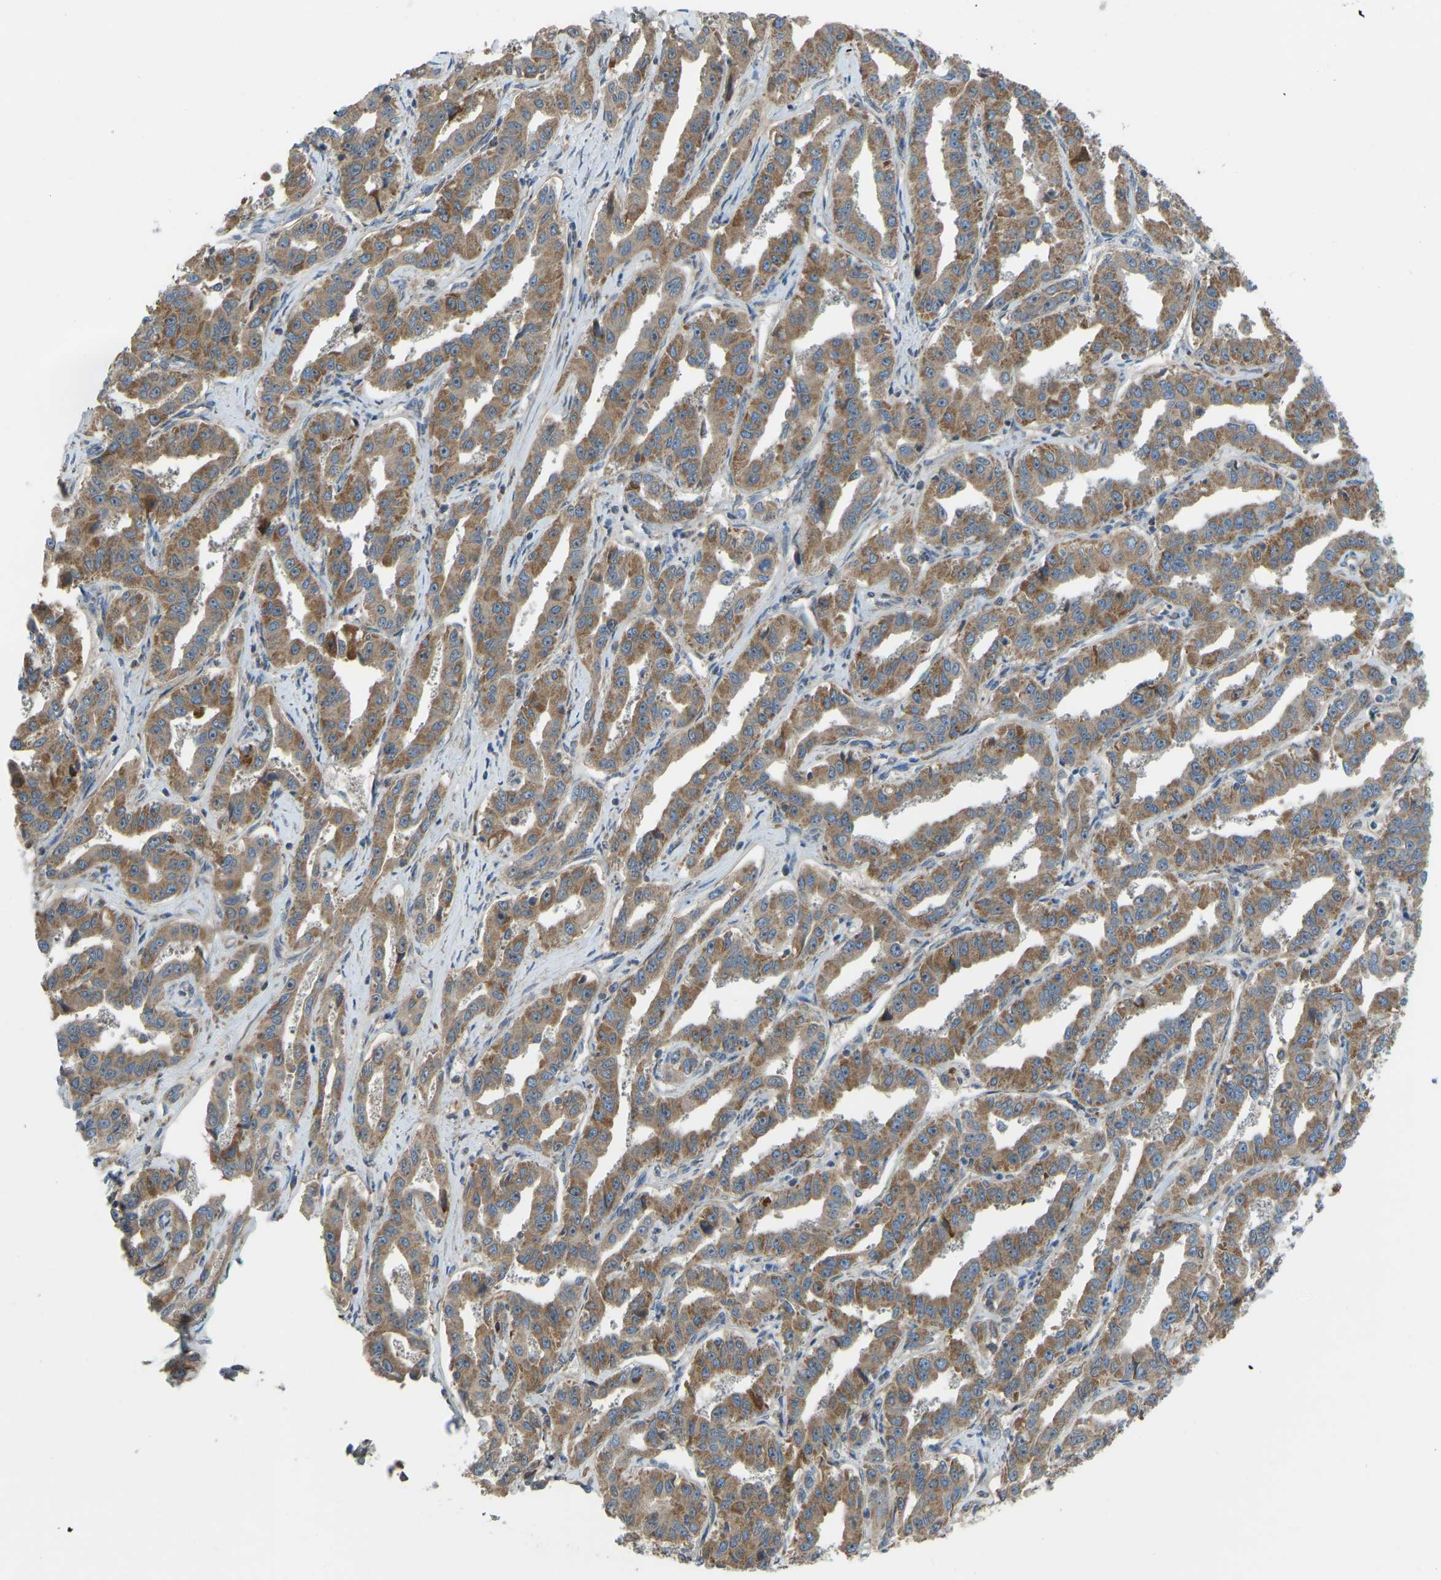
{"staining": {"intensity": "moderate", "quantity": ">75%", "location": "cytoplasmic/membranous"}, "tissue": "liver cancer", "cell_type": "Tumor cells", "image_type": "cancer", "snomed": [{"axis": "morphology", "description": "Cholangiocarcinoma"}, {"axis": "topography", "description": "Liver"}], "caption": "This is an image of immunohistochemistry (IHC) staining of liver cholangiocarcinoma, which shows moderate positivity in the cytoplasmic/membranous of tumor cells.", "gene": "ZNF71", "patient": {"sex": "male", "age": 59}}